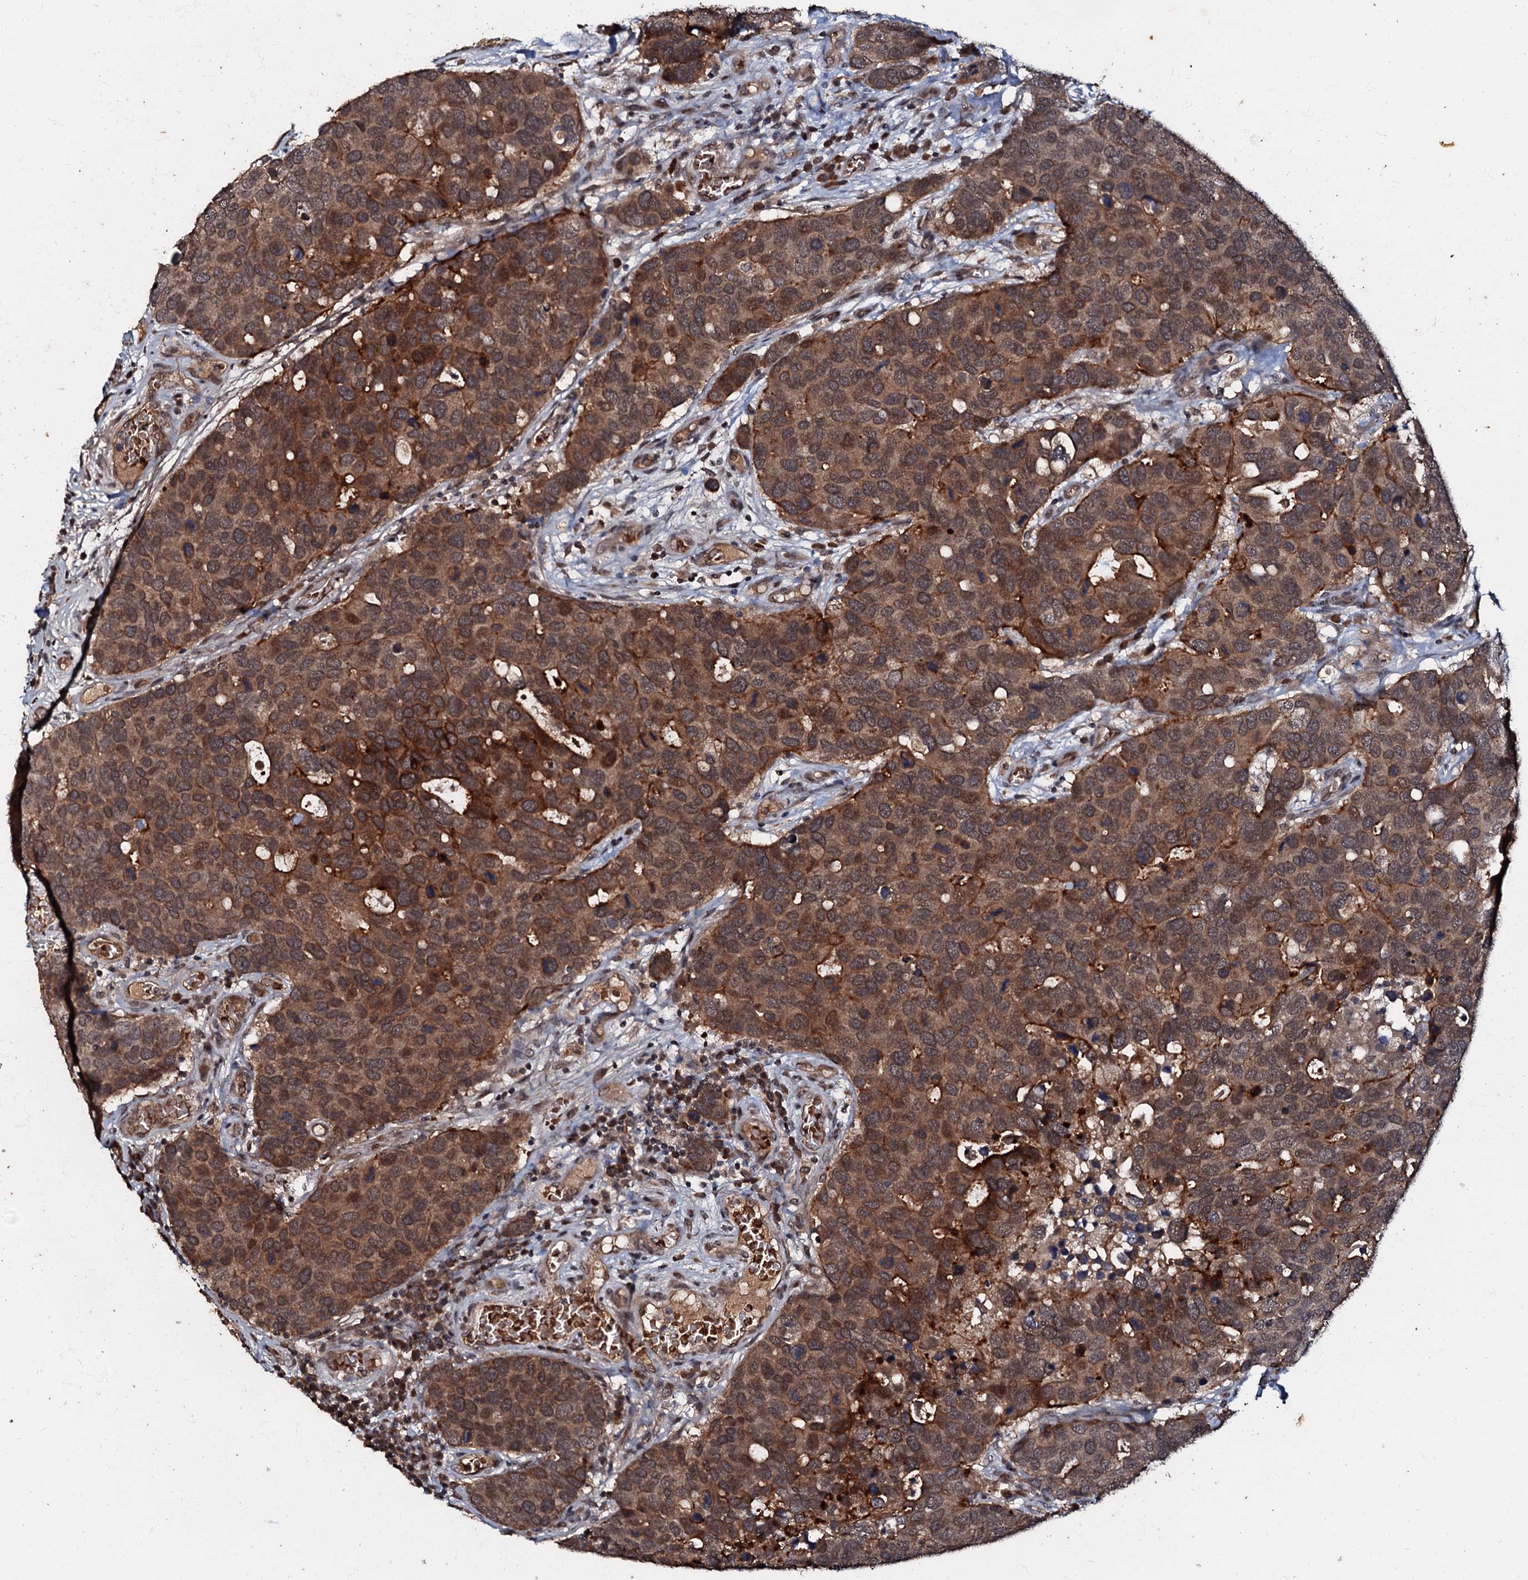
{"staining": {"intensity": "moderate", "quantity": ">75%", "location": "cytoplasmic/membranous"}, "tissue": "breast cancer", "cell_type": "Tumor cells", "image_type": "cancer", "snomed": [{"axis": "morphology", "description": "Duct carcinoma"}, {"axis": "topography", "description": "Breast"}], "caption": "This histopathology image shows breast intraductal carcinoma stained with immunohistochemistry to label a protein in brown. The cytoplasmic/membranous of tumor cells show moderate positivity for the protein. Nuclei are counter-stained blue.", "gene": "MANSC4", "patient": {"sex": "female", "age": 83}}